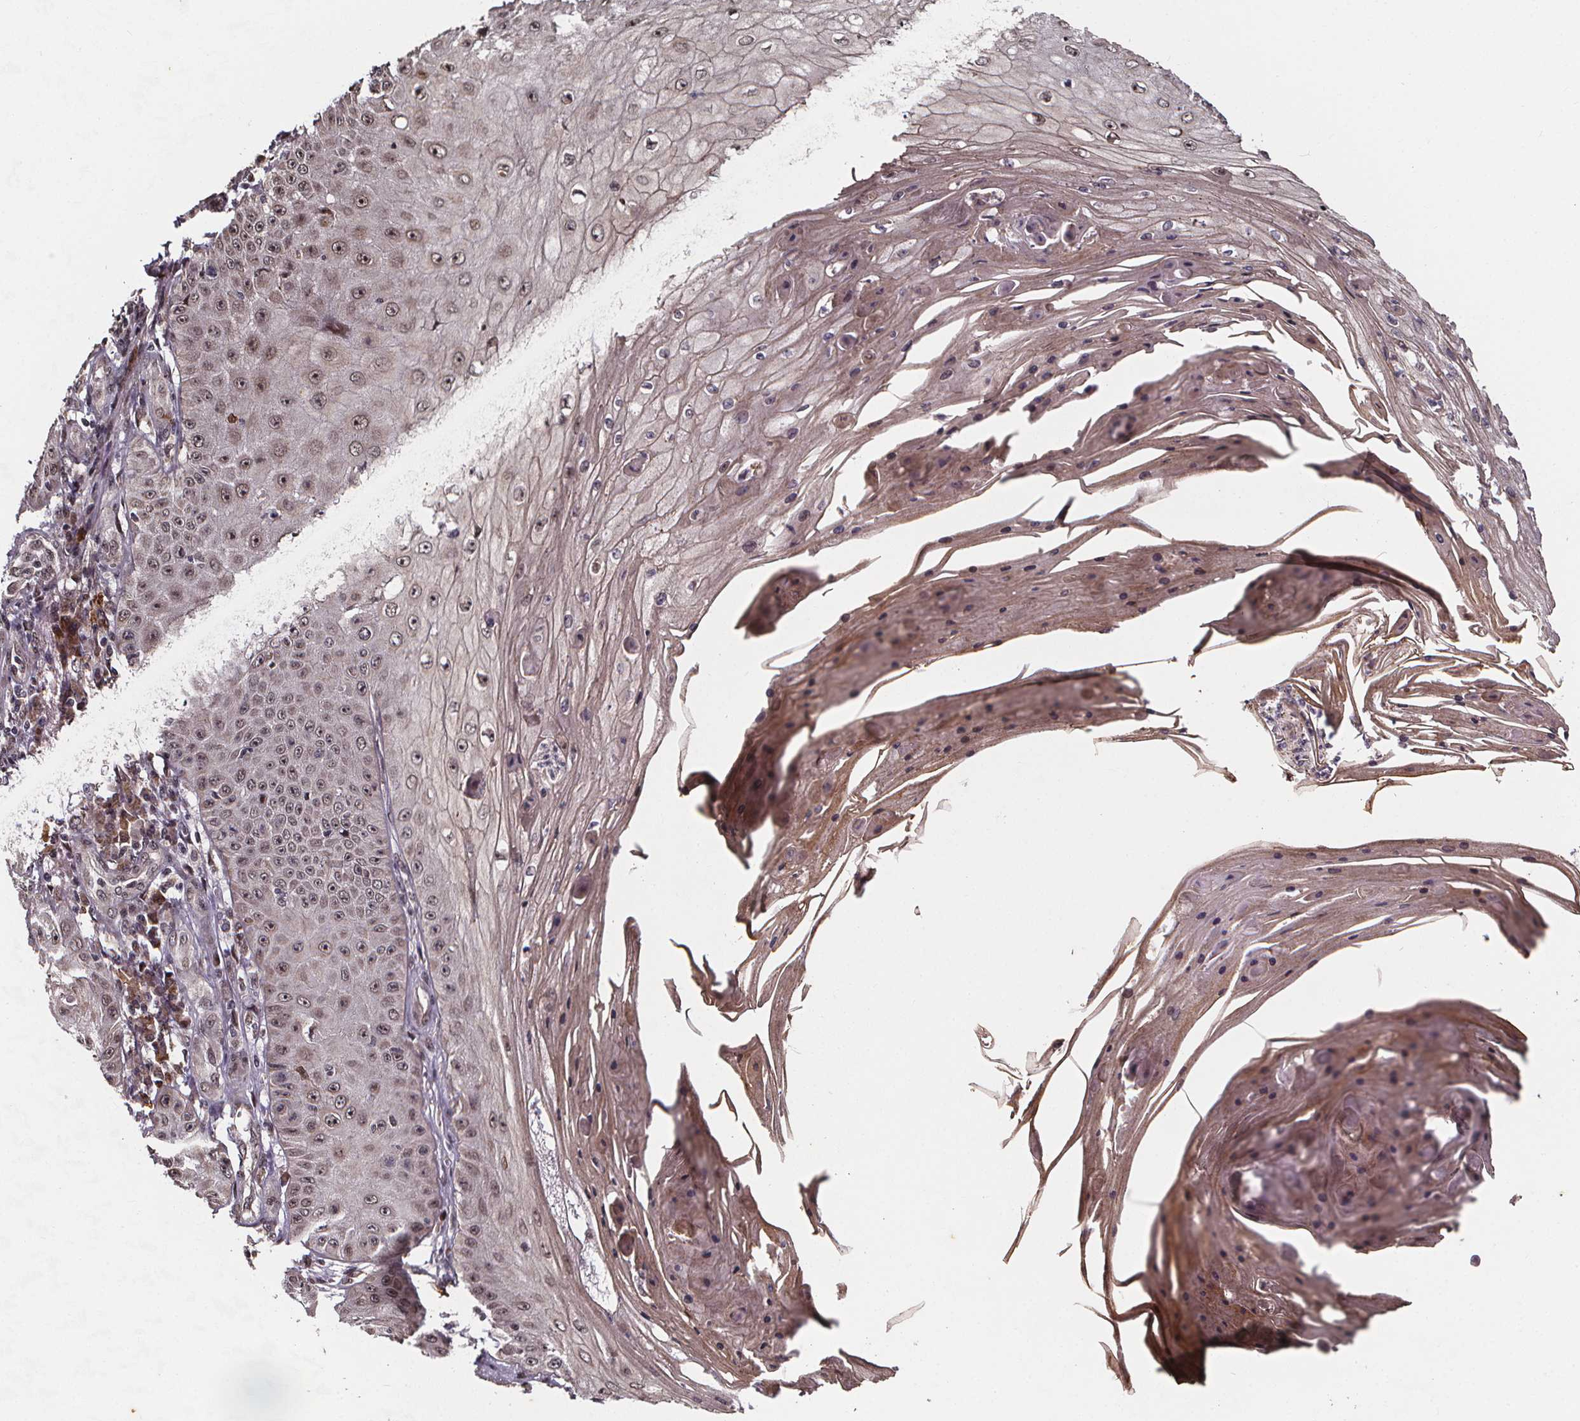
{"staining": {"intensity": "weak", "quantity": "25%-75%", "location": "nuclear"}, "tissue": "skin cancer", "cell_type": "Tumor cells", "image_type": "cancer", "snomed": [{"axis": "morphology", "description": "Squamous cell carcinoma, NOS"}, {"axis": "topography", "description": "Skin"}], "caption": "Skin squamous cell carcinoma tissue displays weak nuclear positivity in about 25%-75% of tumor cells", "gene": "DDIT3", "patient": {"sex": "male", "age": 70}}